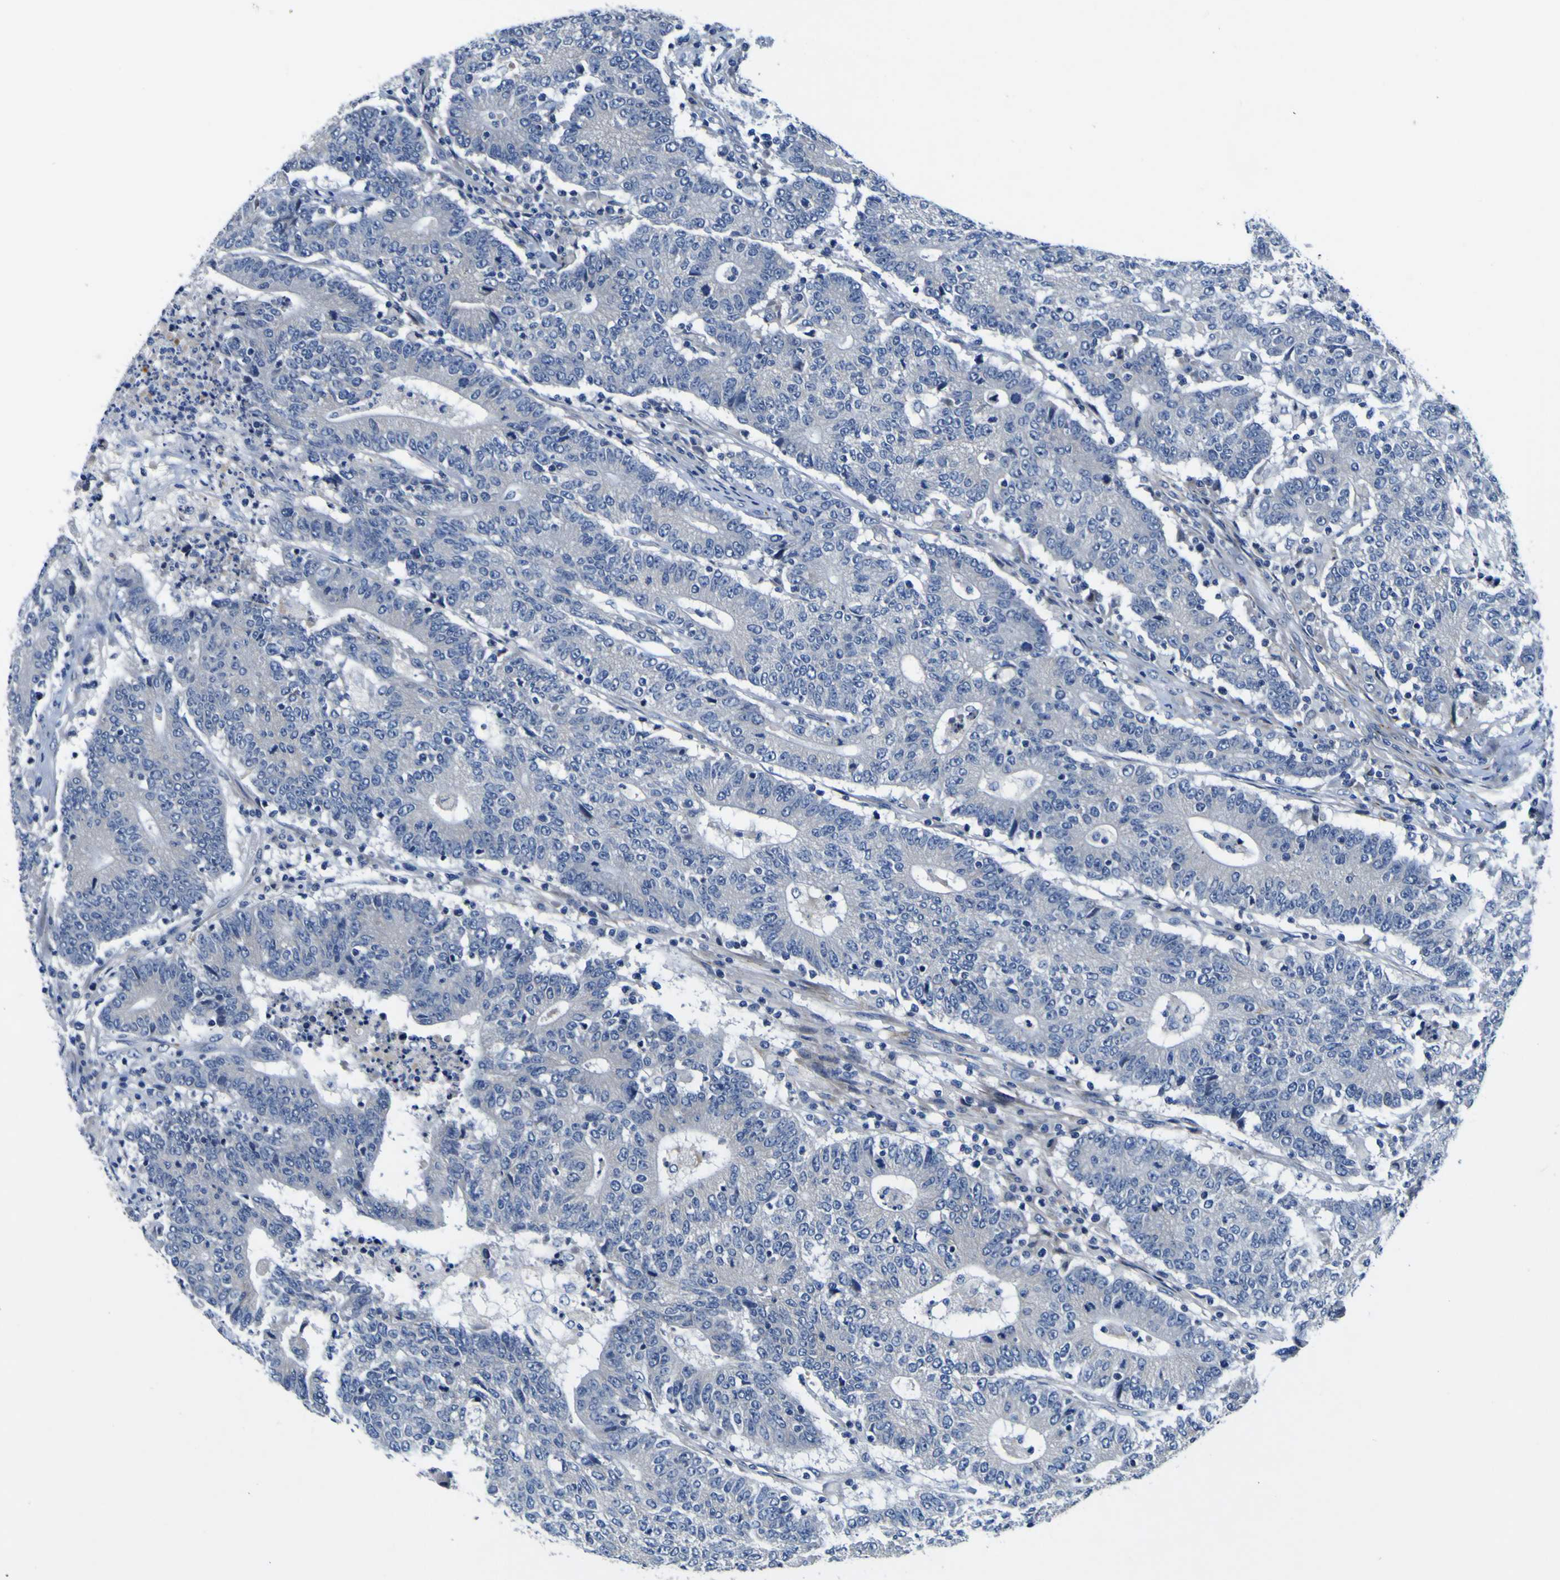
{"staining": {"intensity": "negative", "quantity": "none", "location": "none"}, "tissue": "colorectal cancer", "cell_type": "Tumor cells", "image_type": "cancer", "snomed": [{"axis": "morphology", "description": "Normal tissue, NOS"}, {"axis": "morphology", "description": "Adenocarcinoma, NOS"}, {"axis": "topography", "description": "Colon"}], "caption": "Histopathology image shows no protein staining in tumor cells of colorectal cancer (adenocarcinoma) tissue.", "gene": "AGAP3", "patient": {"sex": "female", "age": 75}}